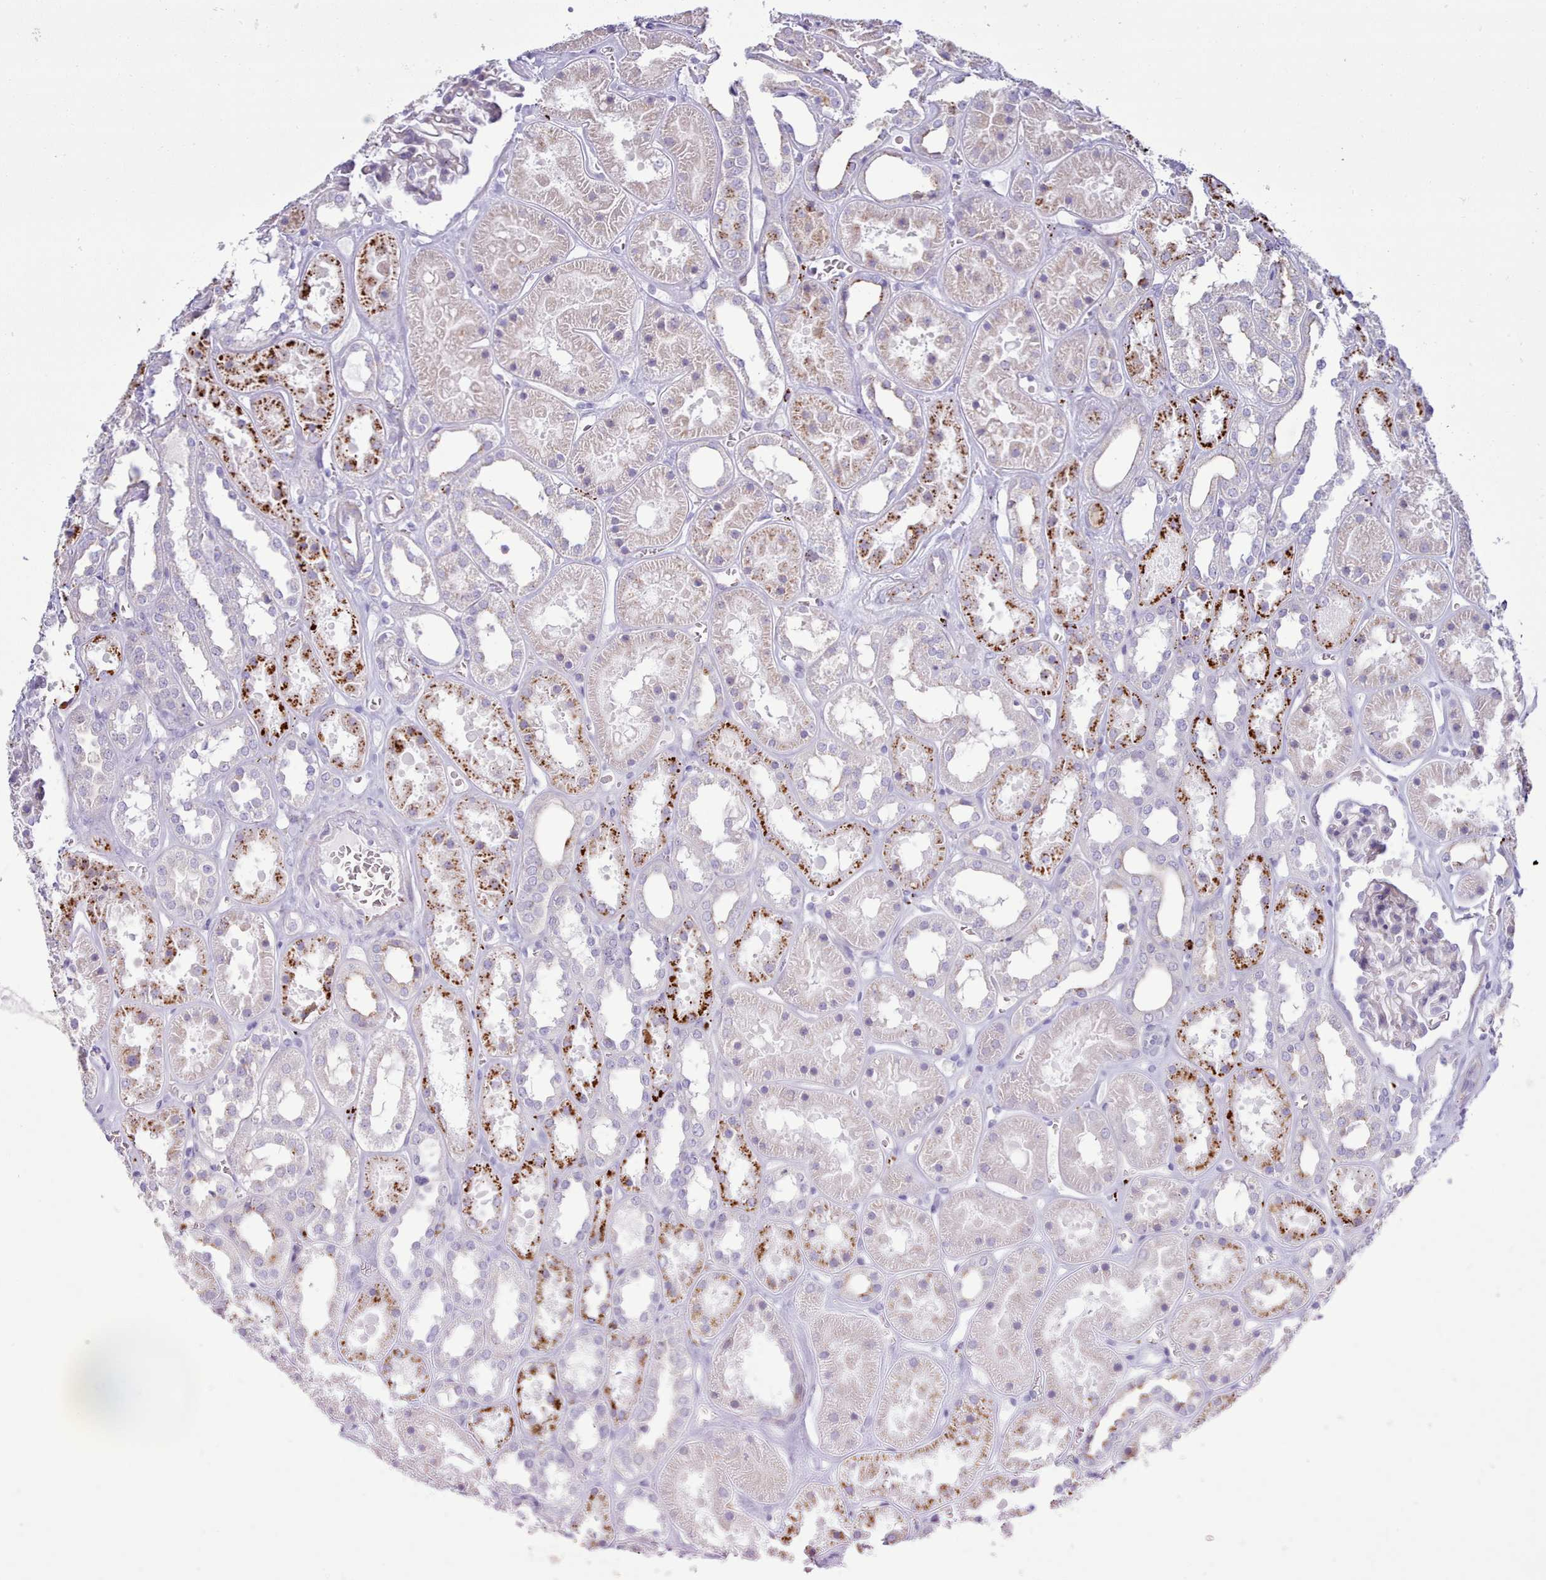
{"staining": {"intensity": "negative", "quantity": "none", "location": "none"}, "tissue": "kidney", "cell_type": "Cells in glomeruli", "image_type": "normal", "snomed": [{"axis": "morphology", "description": "Normal tissue, NOS"}, {"axis": "topography", "description": "Kidney"}], "caption": "IHC image of unremarkable kidney: human kidney stained with DAB exhibits no significant protein staining in cells in glomeruli. (DAB (3,3'-diaminobenzidine) IHC visualized using brightfield microscopy, high magnification).", "gene": "SRD5A1", "patient": {"sex": "female", "age": 41}}